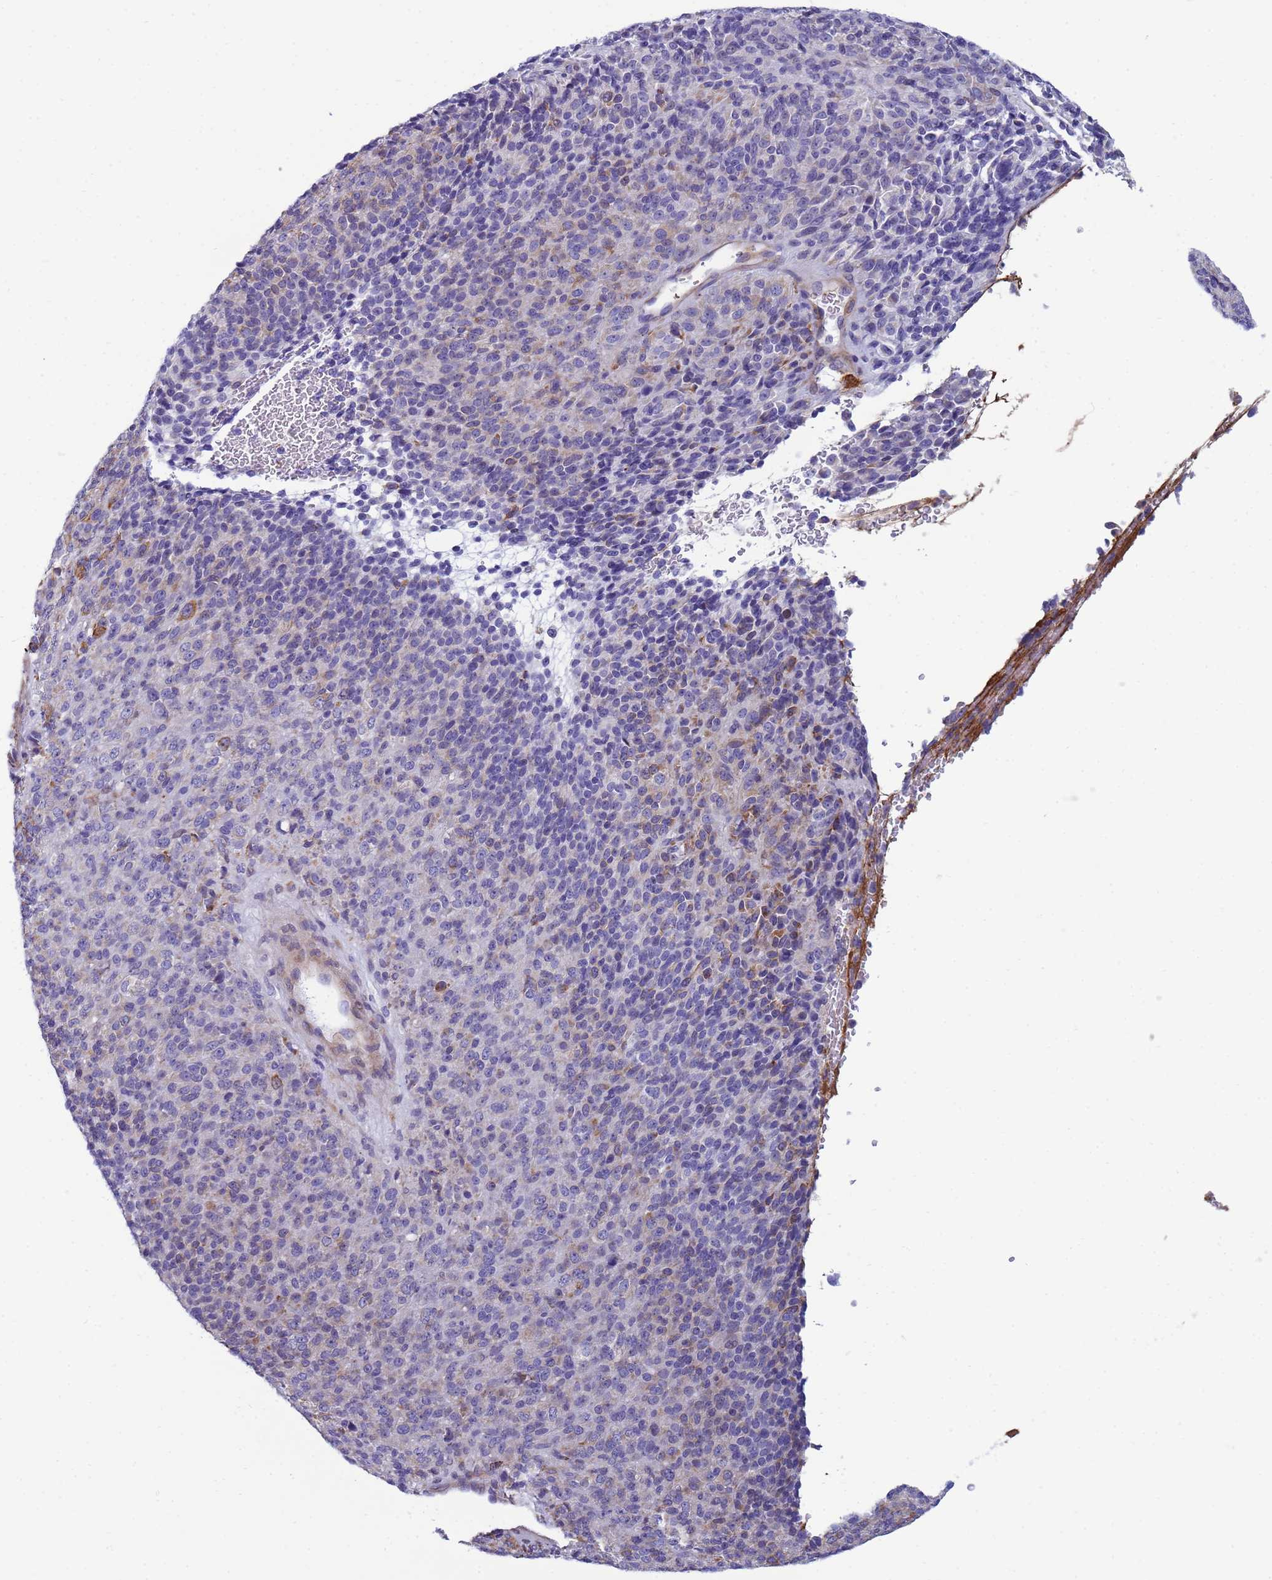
{"staining": {"intensity": "moderate", "quantity": "<25%", "location": "cytoplasmic/membranous"}, "tissue": "melanoma", "cell_type": "Tumor cells", "image_type": "cancer", "snomed": [{"axis": "morphology", "description": "Malignant melanoma, Metastatic site"}, {"axis": "topography", "description": "Brain"}], "caption": "Melanoma stained with a brown dye exhibits moderate cytoplasmic/membranous positive positivity in approximately <25% of tumor cells.", "gene": "TRPC6", "patient": {"sex": "female", "age": 56}}